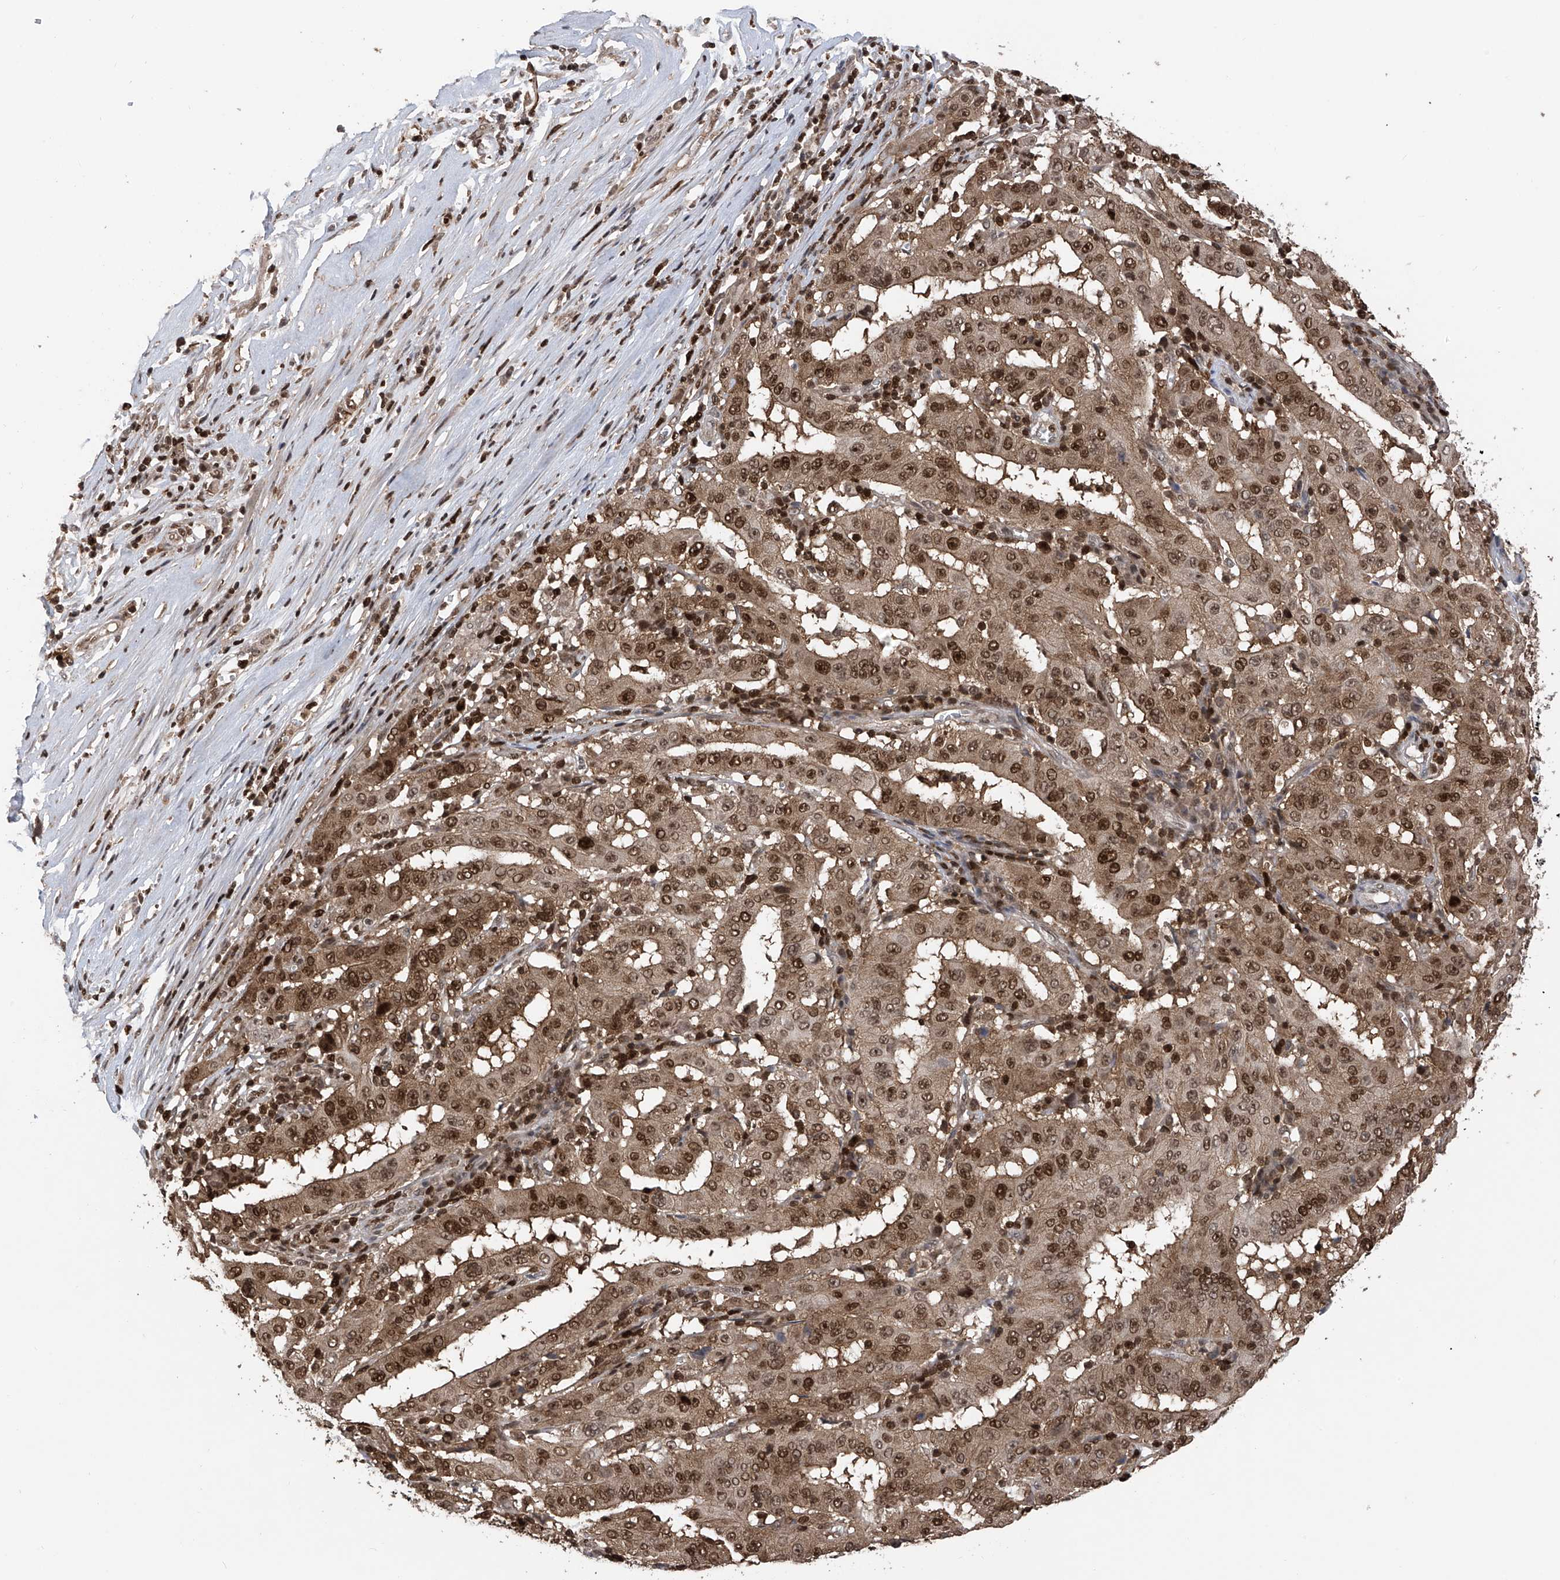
{"staining": {"intensity": "moderate", "quantity": ">75%", "location": "cytoplasmic/membranous,nuclear"}, "tissue": "pancreatic cancer", "cell_type": "Tumor cells", "image_type": "cancer", "snomed": [{"axis": "morphology", "description": "Adenocarcinoma, NOS"}, {"axis": "topography", "description": "Pancreas"}], "caption": "This is an image of immunohistochemistry staining of pancreatic cancer (adenocarcinoma), which shows moderate staining in the cytoplasmic/membranous and nuclear of tumor cells.", "gene": "DNAJC9", "patient": {"sex": "male", "age": 63}}